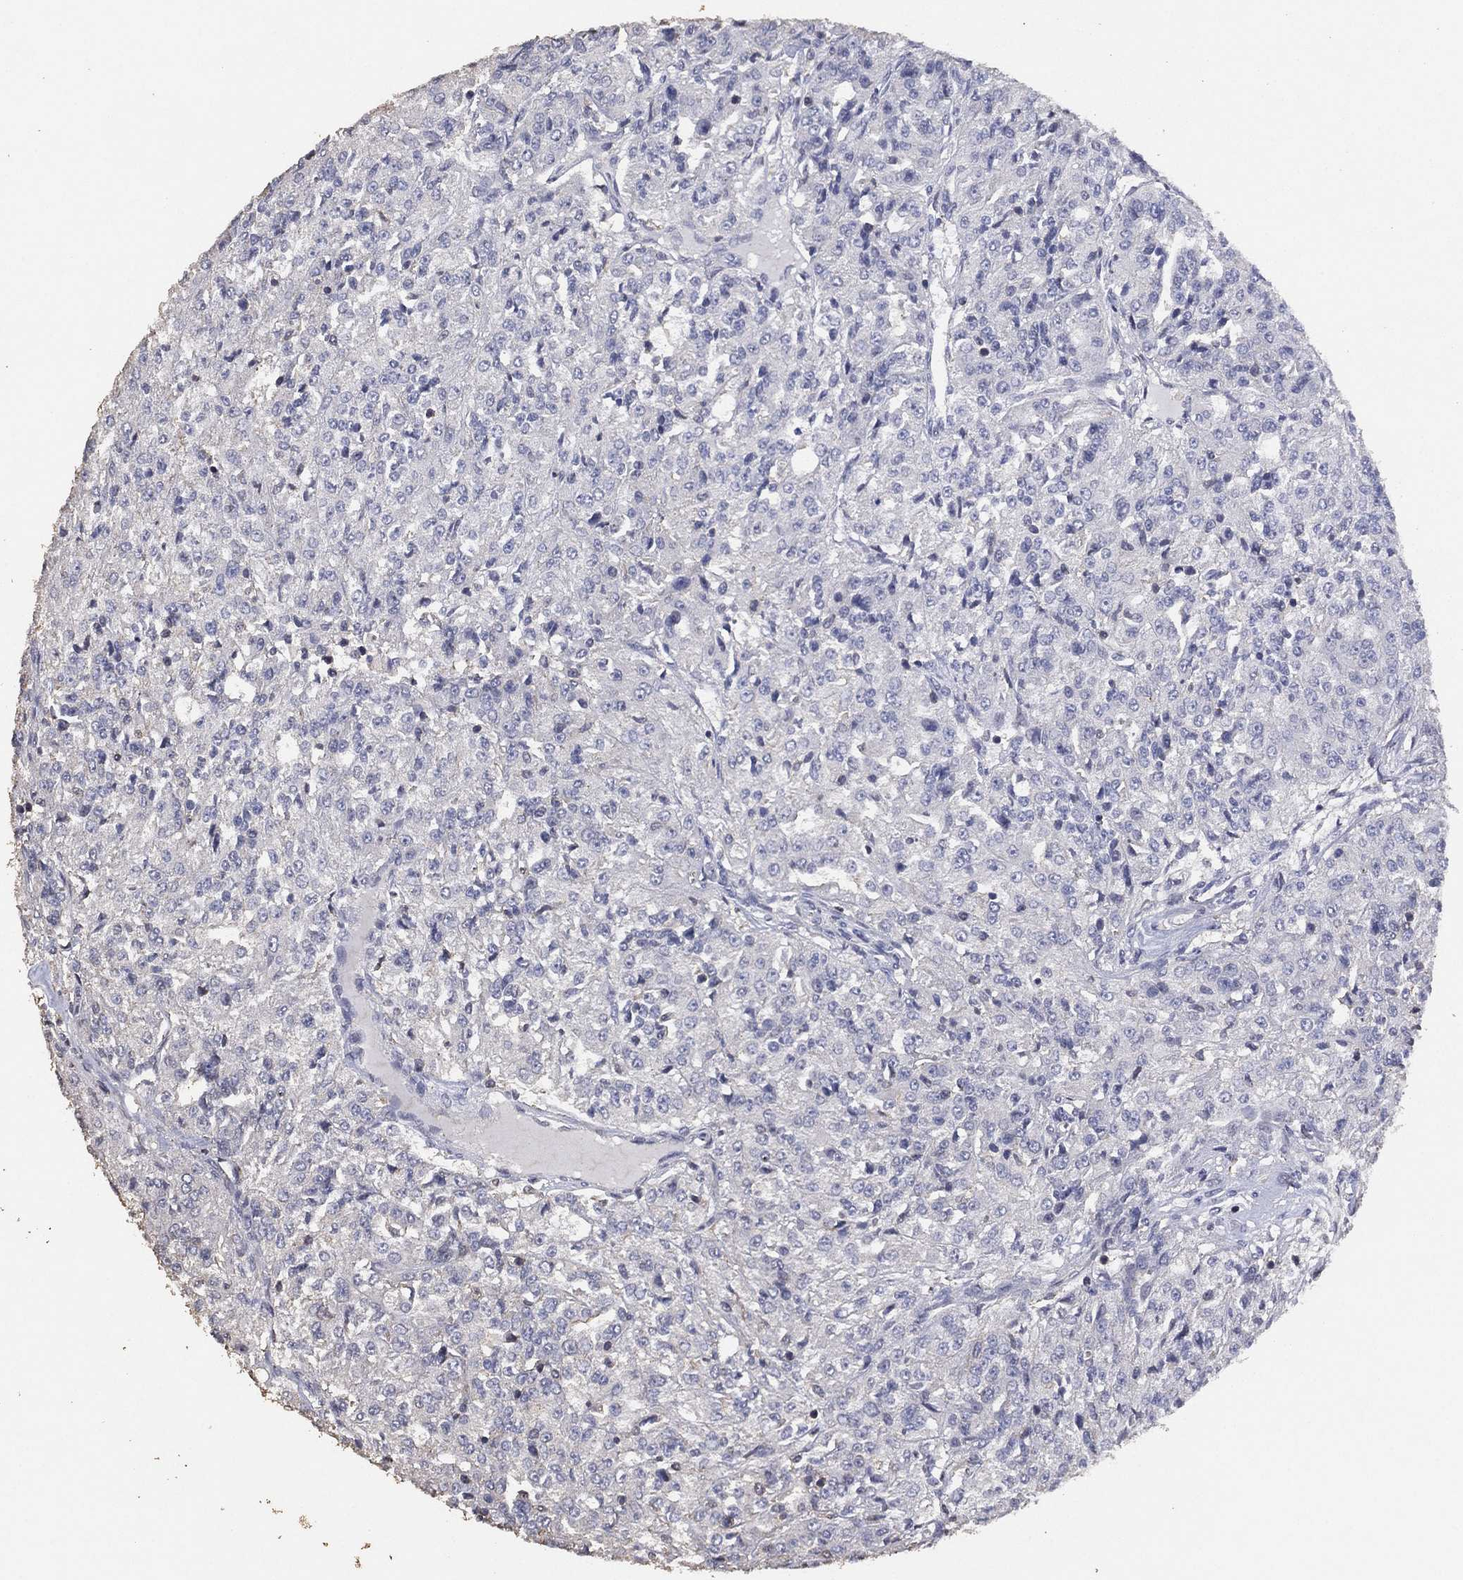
{"staining": {"intensity": "negative", "quantity": "none", "location": "none"}, "tissue": "renal cancer", "cell_type": "Tumor cells", "image_type": "cancer", "snomed": [{"axis": "morphology", "description": "Adenocarcinoma, NOS"}, {"axis": "topography", "description": "Kidney"}], "caption": "Renal cancer (adenocarcinoma) was stained to show a protein in brown. There is no significant expression in tumor cells. The staining was performed using DAB (3,3'-diaminobenzidine) to visualize the protein expression in brown, while the nuclei were stained in blue with hematoxylin (Magnification: 20x).", "gene": "ADPRHL1", "patient": {"sex": "female", "age": 63}}